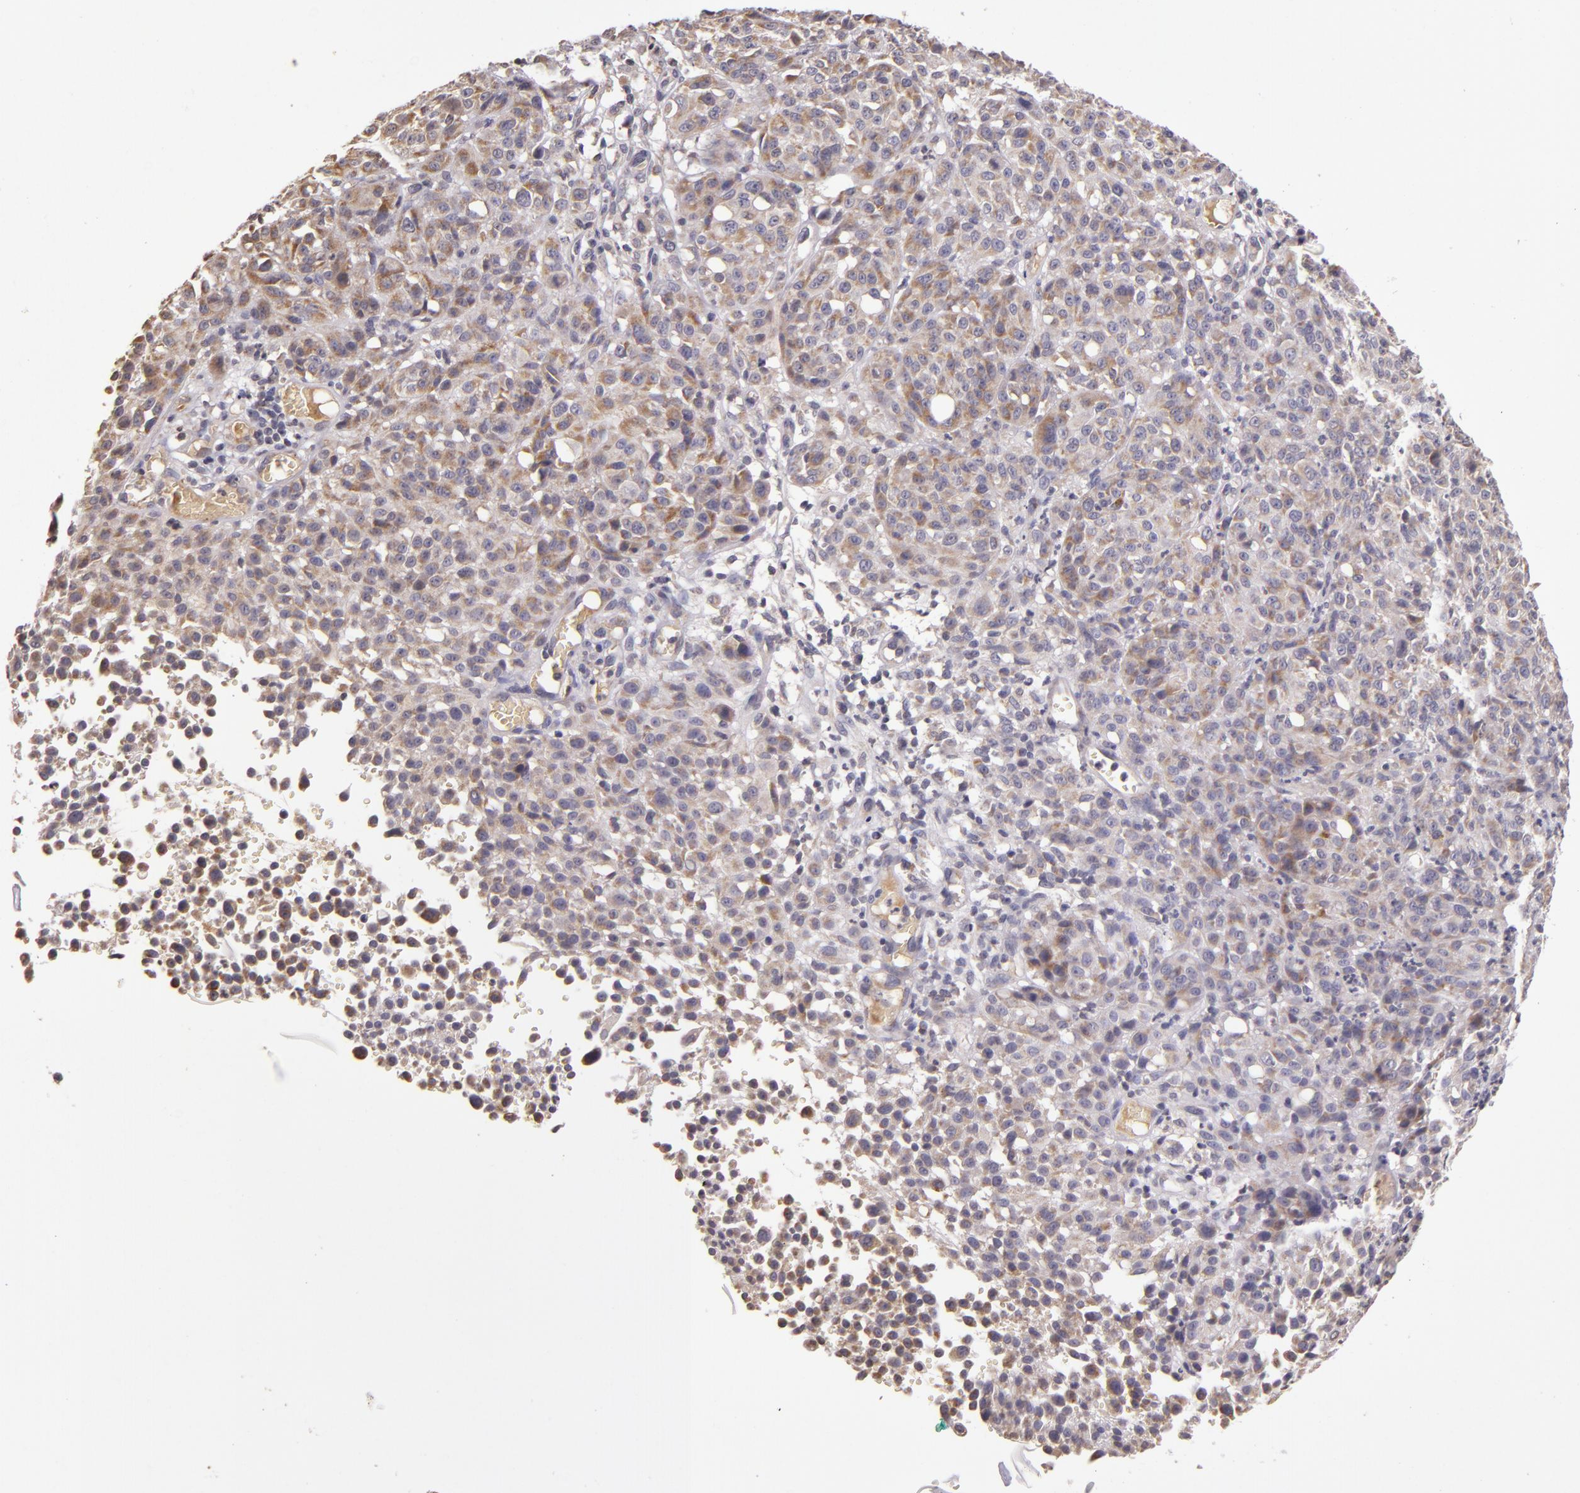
{"staining": {"intensity": "weak", "quantity": ">75%", "location": "cytoplasmic/membranous"}, "tissue": "melanoma", "cell_type": "Tumor cells", "image_type": "cancer", "snomed": [{"axis": "morphology", "description": "Malignant melanoma, NOS"}, {"axis": "topography", "description": "Skin"}], "caption": "IHC of malignant melanoma exhibits low levels of weak cytoplasmic/membranous positivity in about >75% of tumor cells.", "gene": "ABL1", "patient": {"sex": "female", "age": 49}}